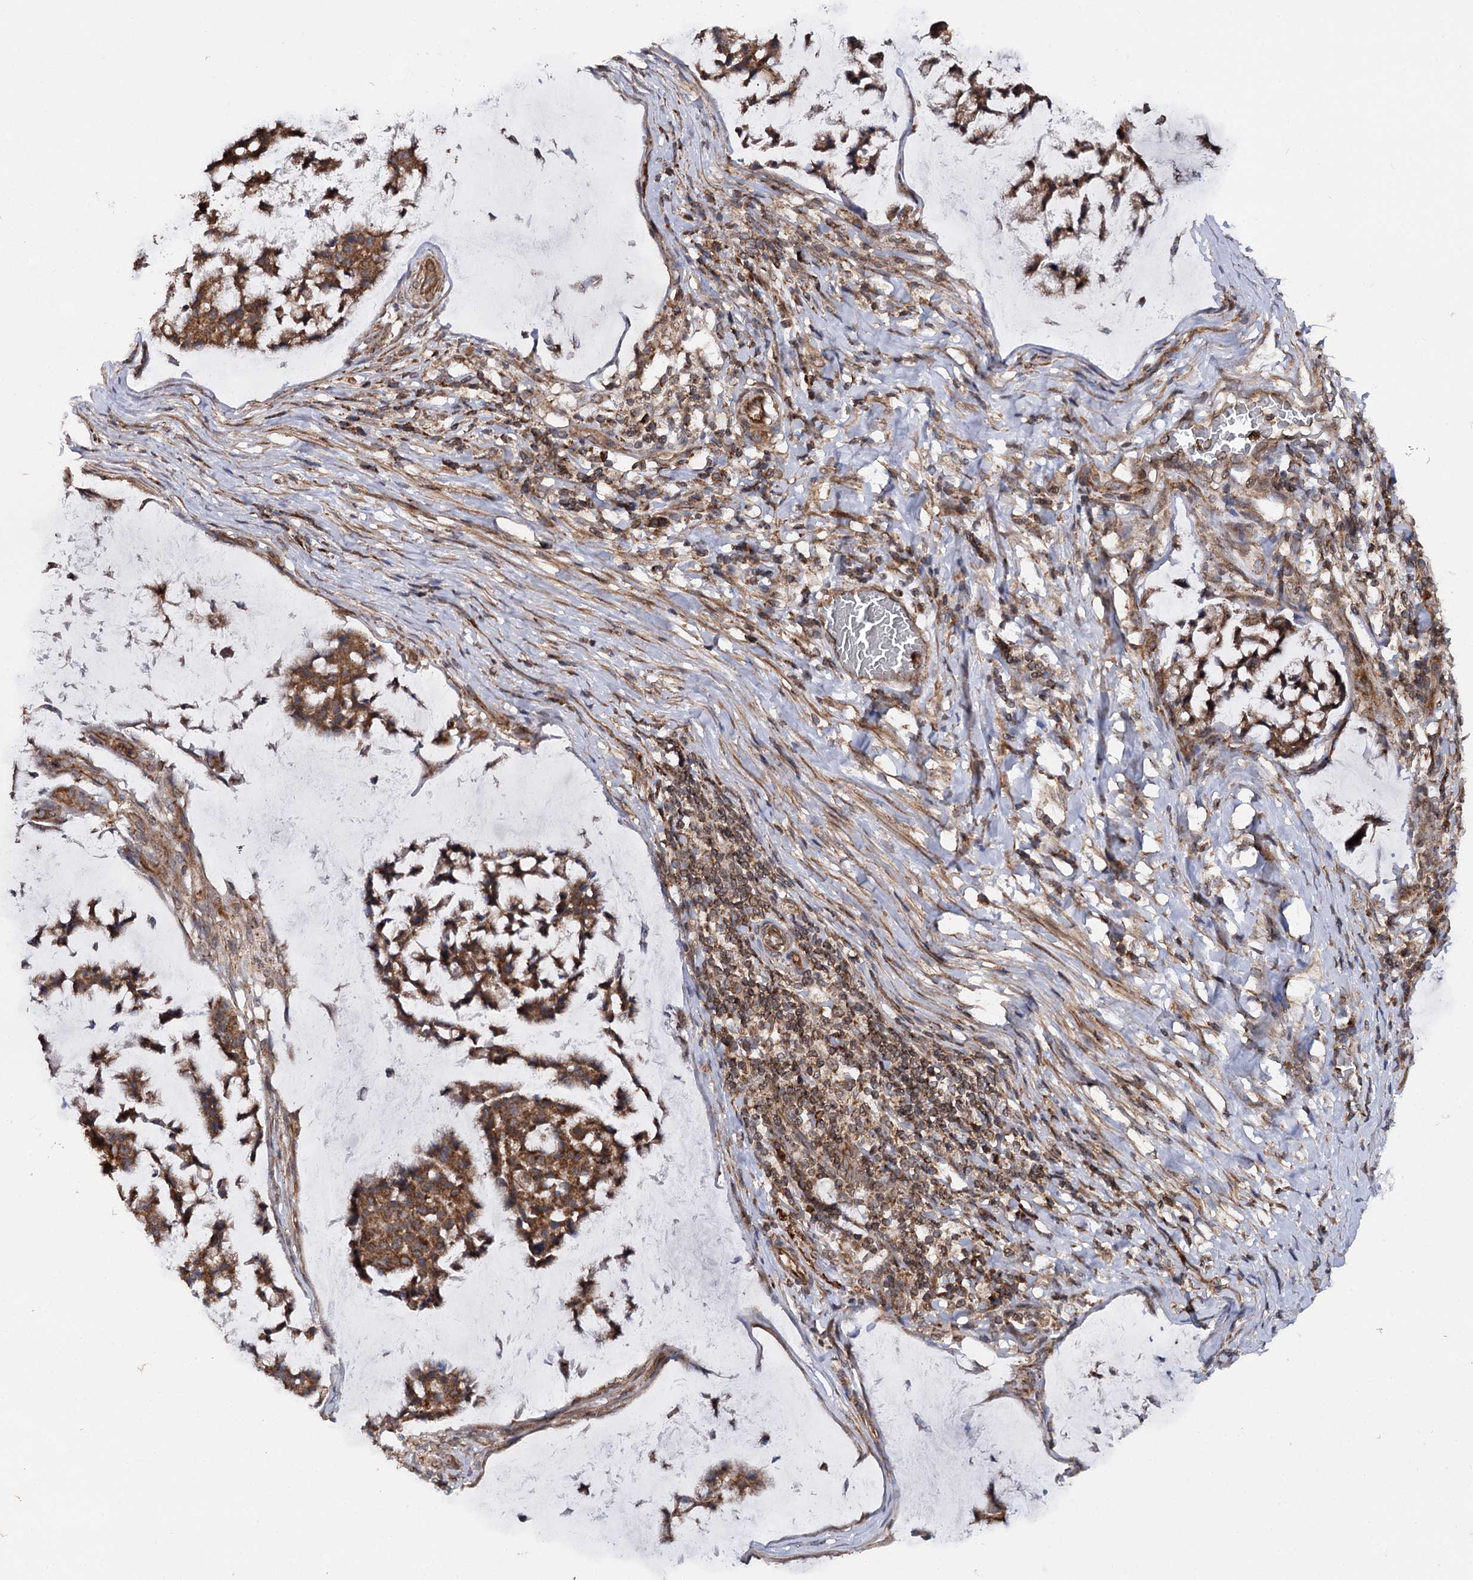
{"staining": {"intensity": "strong", "quantity": ">75%", "location": "cytoplasmic/membranous"}, "tissue": "stomach cancer", "cell_type": "Tumor cells", "image_type": "cancer", "snomed": [{"axis": "morphology", "description": "Adenocarcinoma, NOS"}, {"axis": "topography", "description": "Stomach, lower"}], "caption": "A brown stain highlights strong cytoplasmic/membranous staining of a protein in stomach cancer (adenocarcinoma) tumor cells. (IHC, brightfield microscopy, high magnification).", "gene": "FGFR1OP2", "patient": {"sex": "male", "age": 67}}